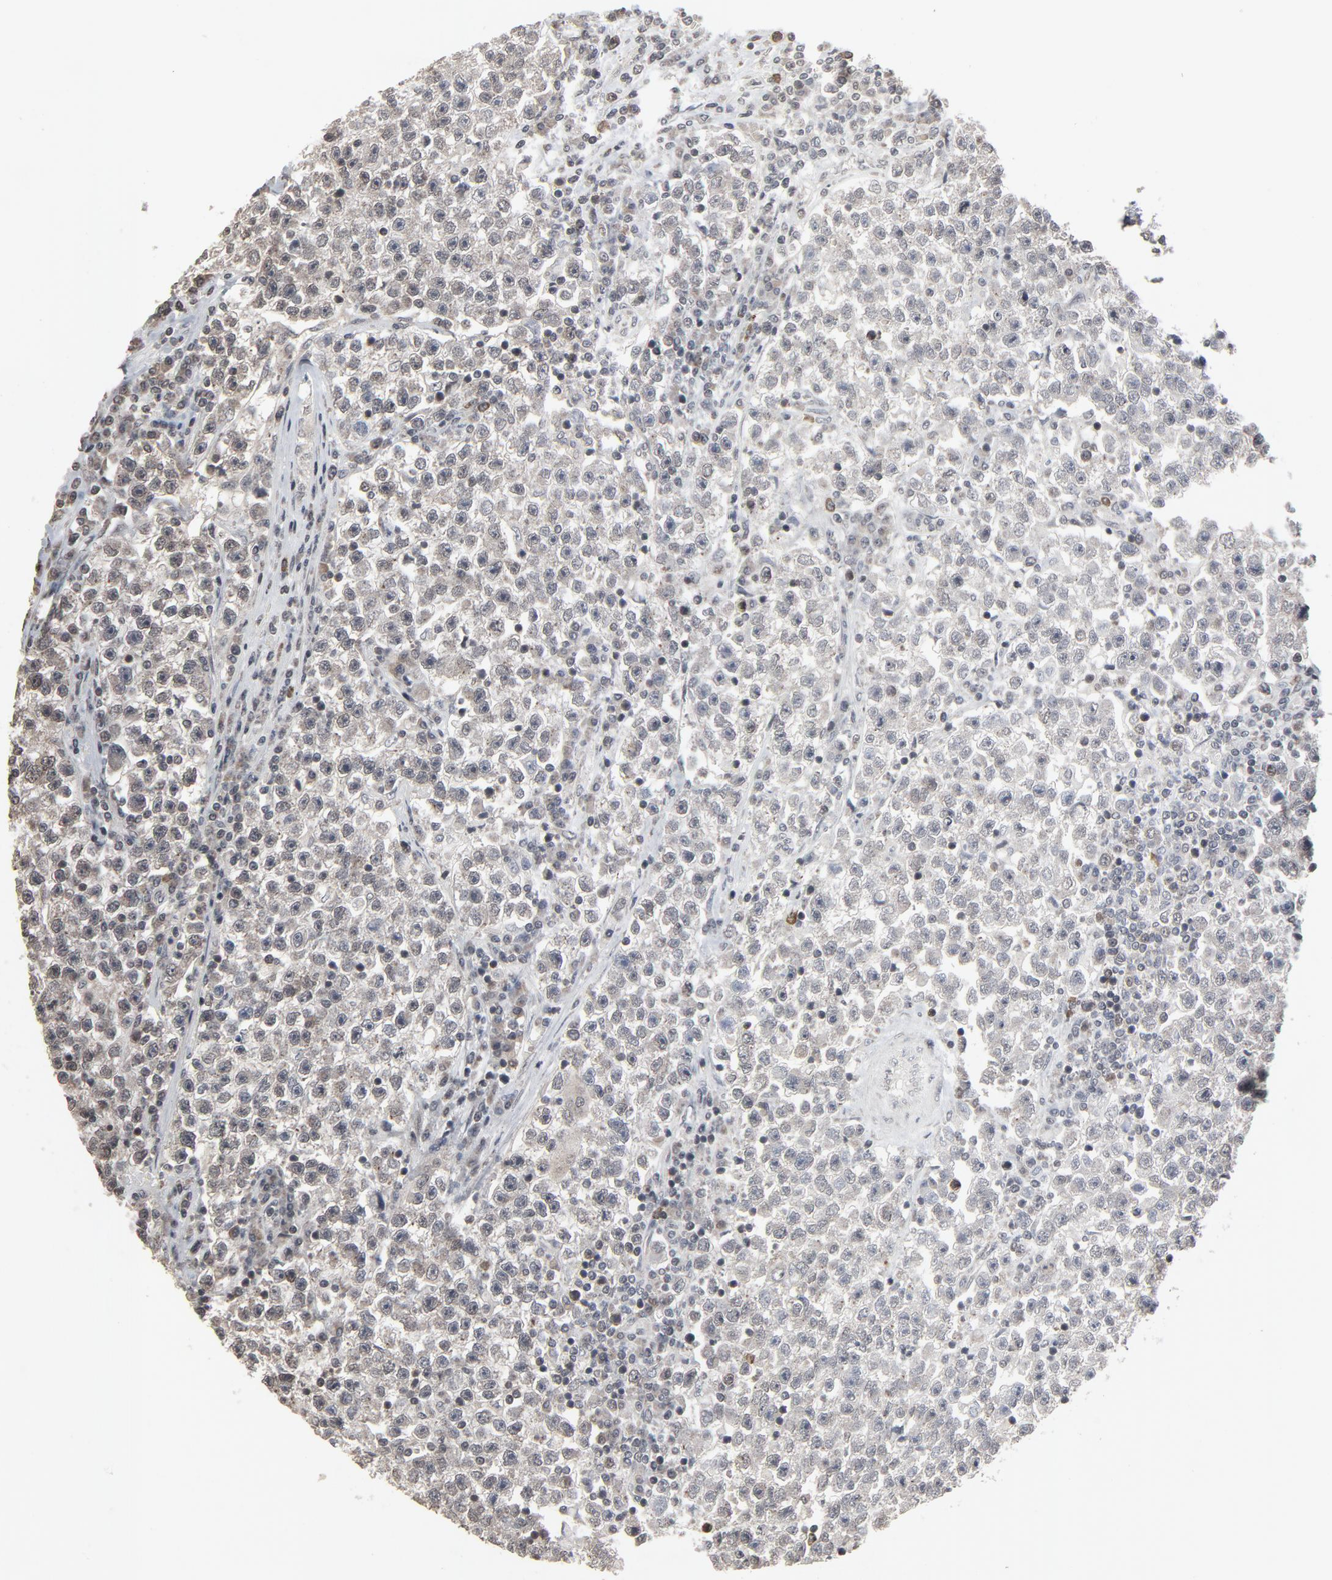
{"staining": {"intensity": "weak", "quantity": "<25%", "location": "nuclear"}, "tissue": "testis cancer", "cell_type": "Tumor cells", "image_type": "cancer", "snomed": [{"axis": "morphology", "description": "Seminoma, NOS"}, {"axis": "topography", "description": "Testis"}], "caption": "Tumor cells are negative for protein expression in human testis cancer (seminoma).", "gene": "POM121", "patient": {"sex": "male", "age": 22}}